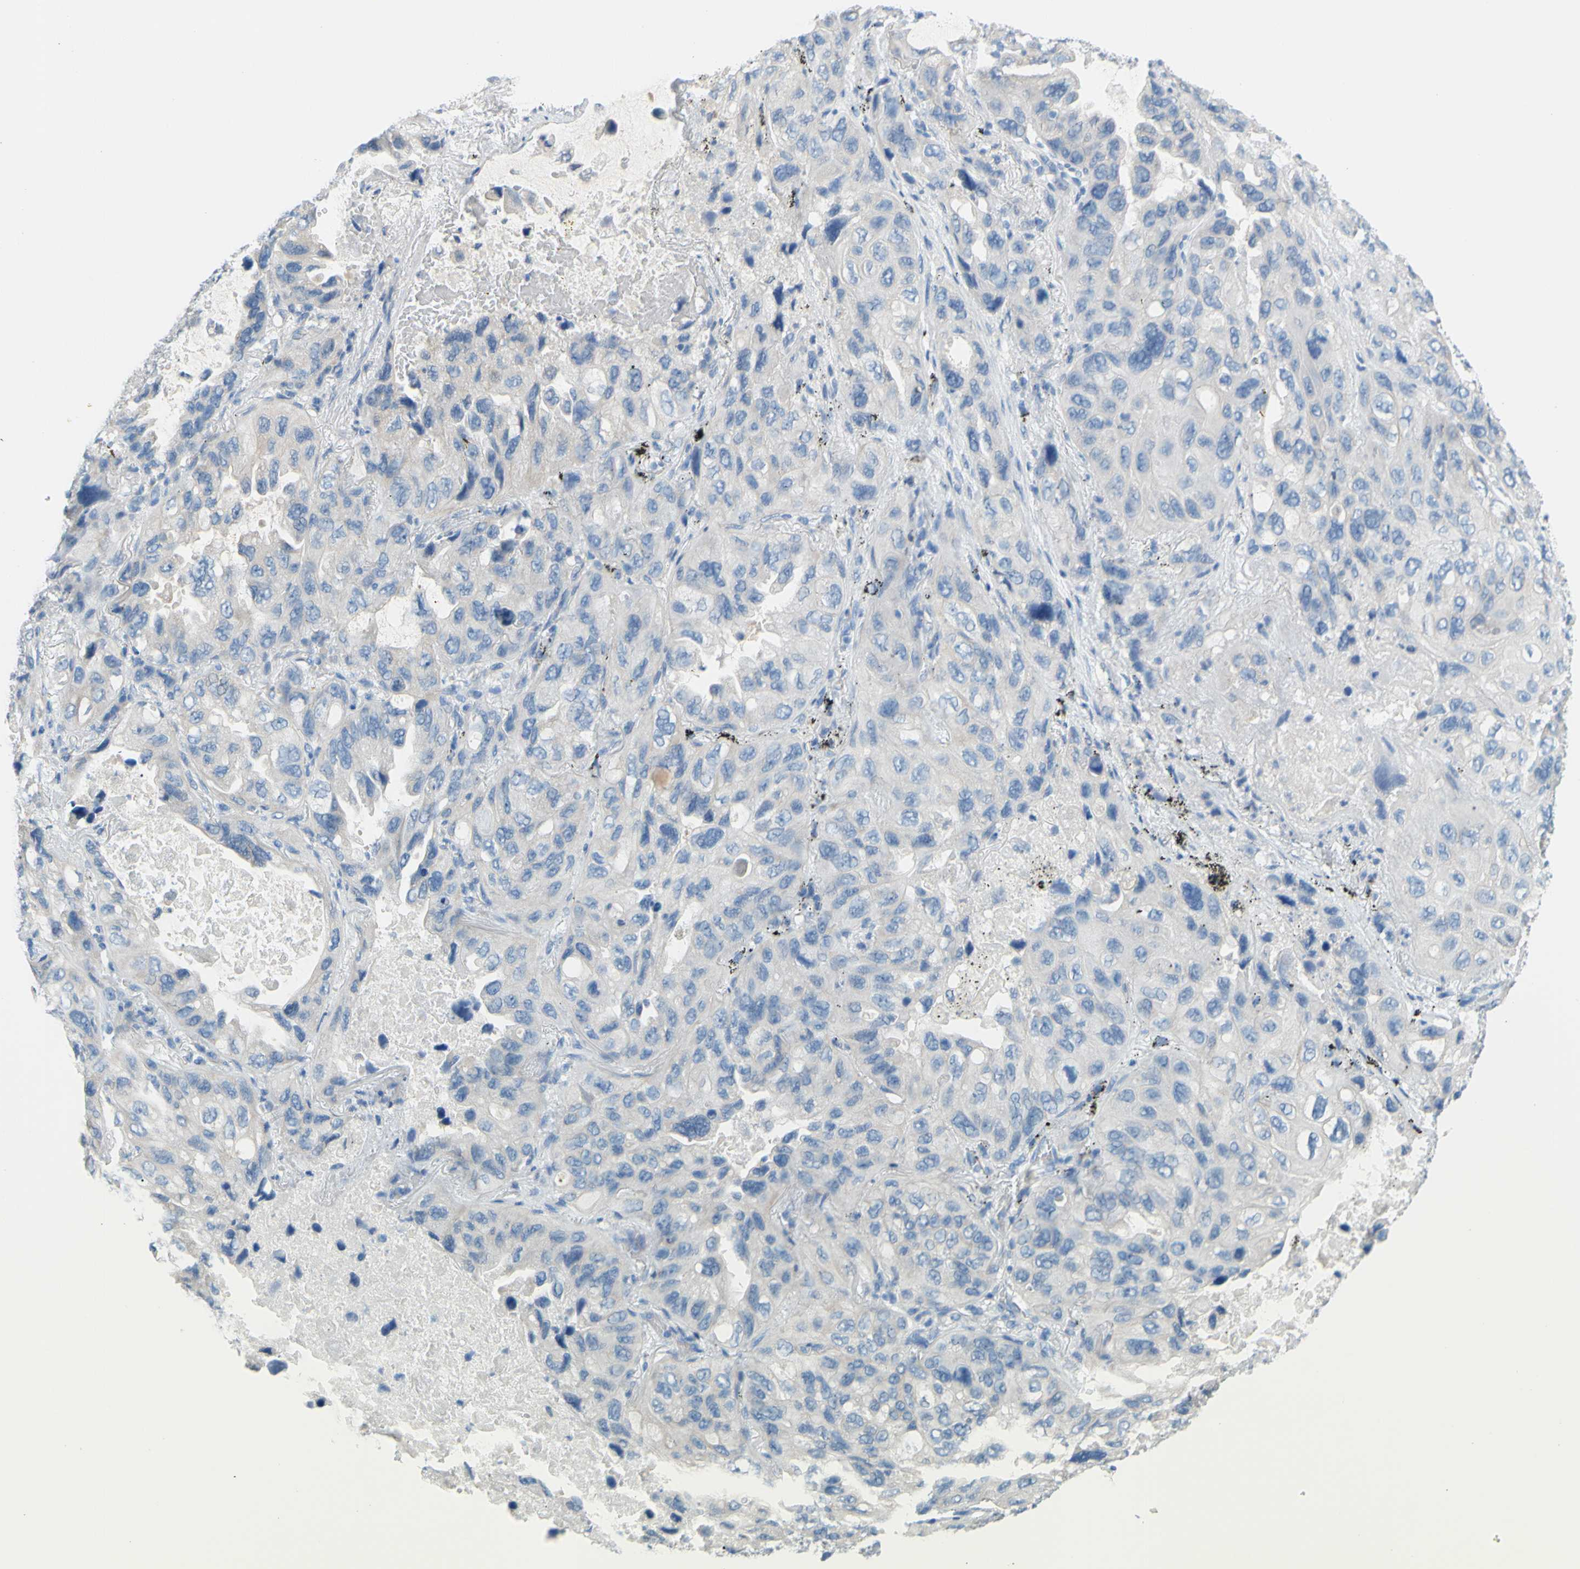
{"staining": {"intensity": "negative", "quantity": "none", "location": "none"}, "tissue": "lung cancer", "cell_type": "Tumor cells", "image_type": "cancer", "snomed": [{"axis": "morphology", "description": "Squamous cell carcinoma, NOS"}, {"axis": "topography", "description": "Lung"}], "caption": "Tumor cells are negative for protein expression in human squamous cell carcinoma (lung).", "gene": "SLC1A2", "patient": {"sex": "female", "age": 73}}